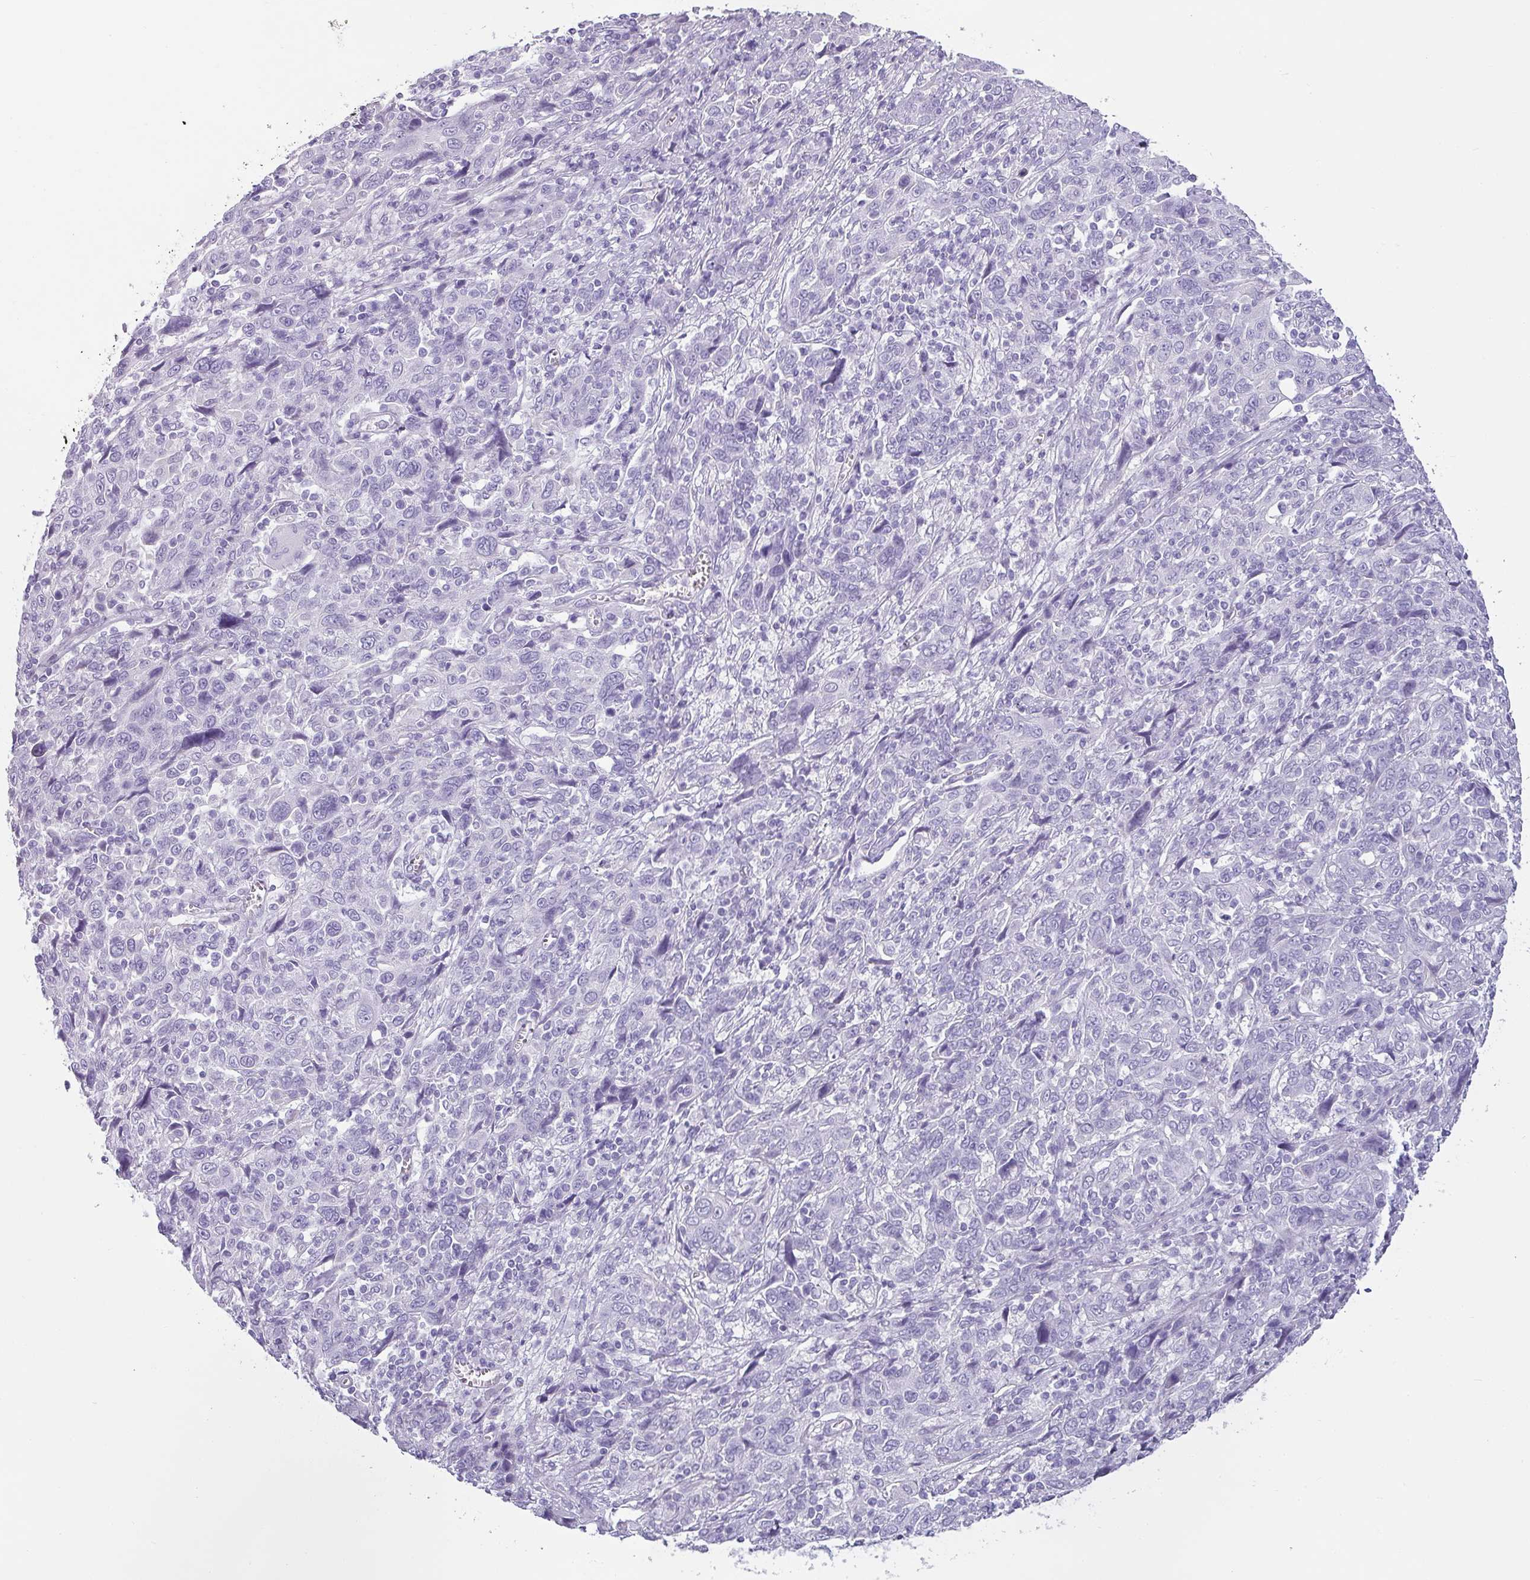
{"staining": {"intensity": "negative", "quantity": "none", "location": "none"}, "tissue": "cervical cancer", "cell_type": "Tumor cells", "image_type": "cancer", "snomed": [{"axis": "morphology", "description": "Squamous cell carcinoma, NOS"}, {"axis": "topography", "description": "Cervix"}], "caption": "Tumor cells are negative for protein expression in human cervical cancer (squamous cell carcinoma). (Stains: DAB IHC with hematoxylin counter stain, Microscopy: brightfield microscopy at high magnification).", "gene": "VCY1B", "patient": {"sex": "female", "age": 46}}